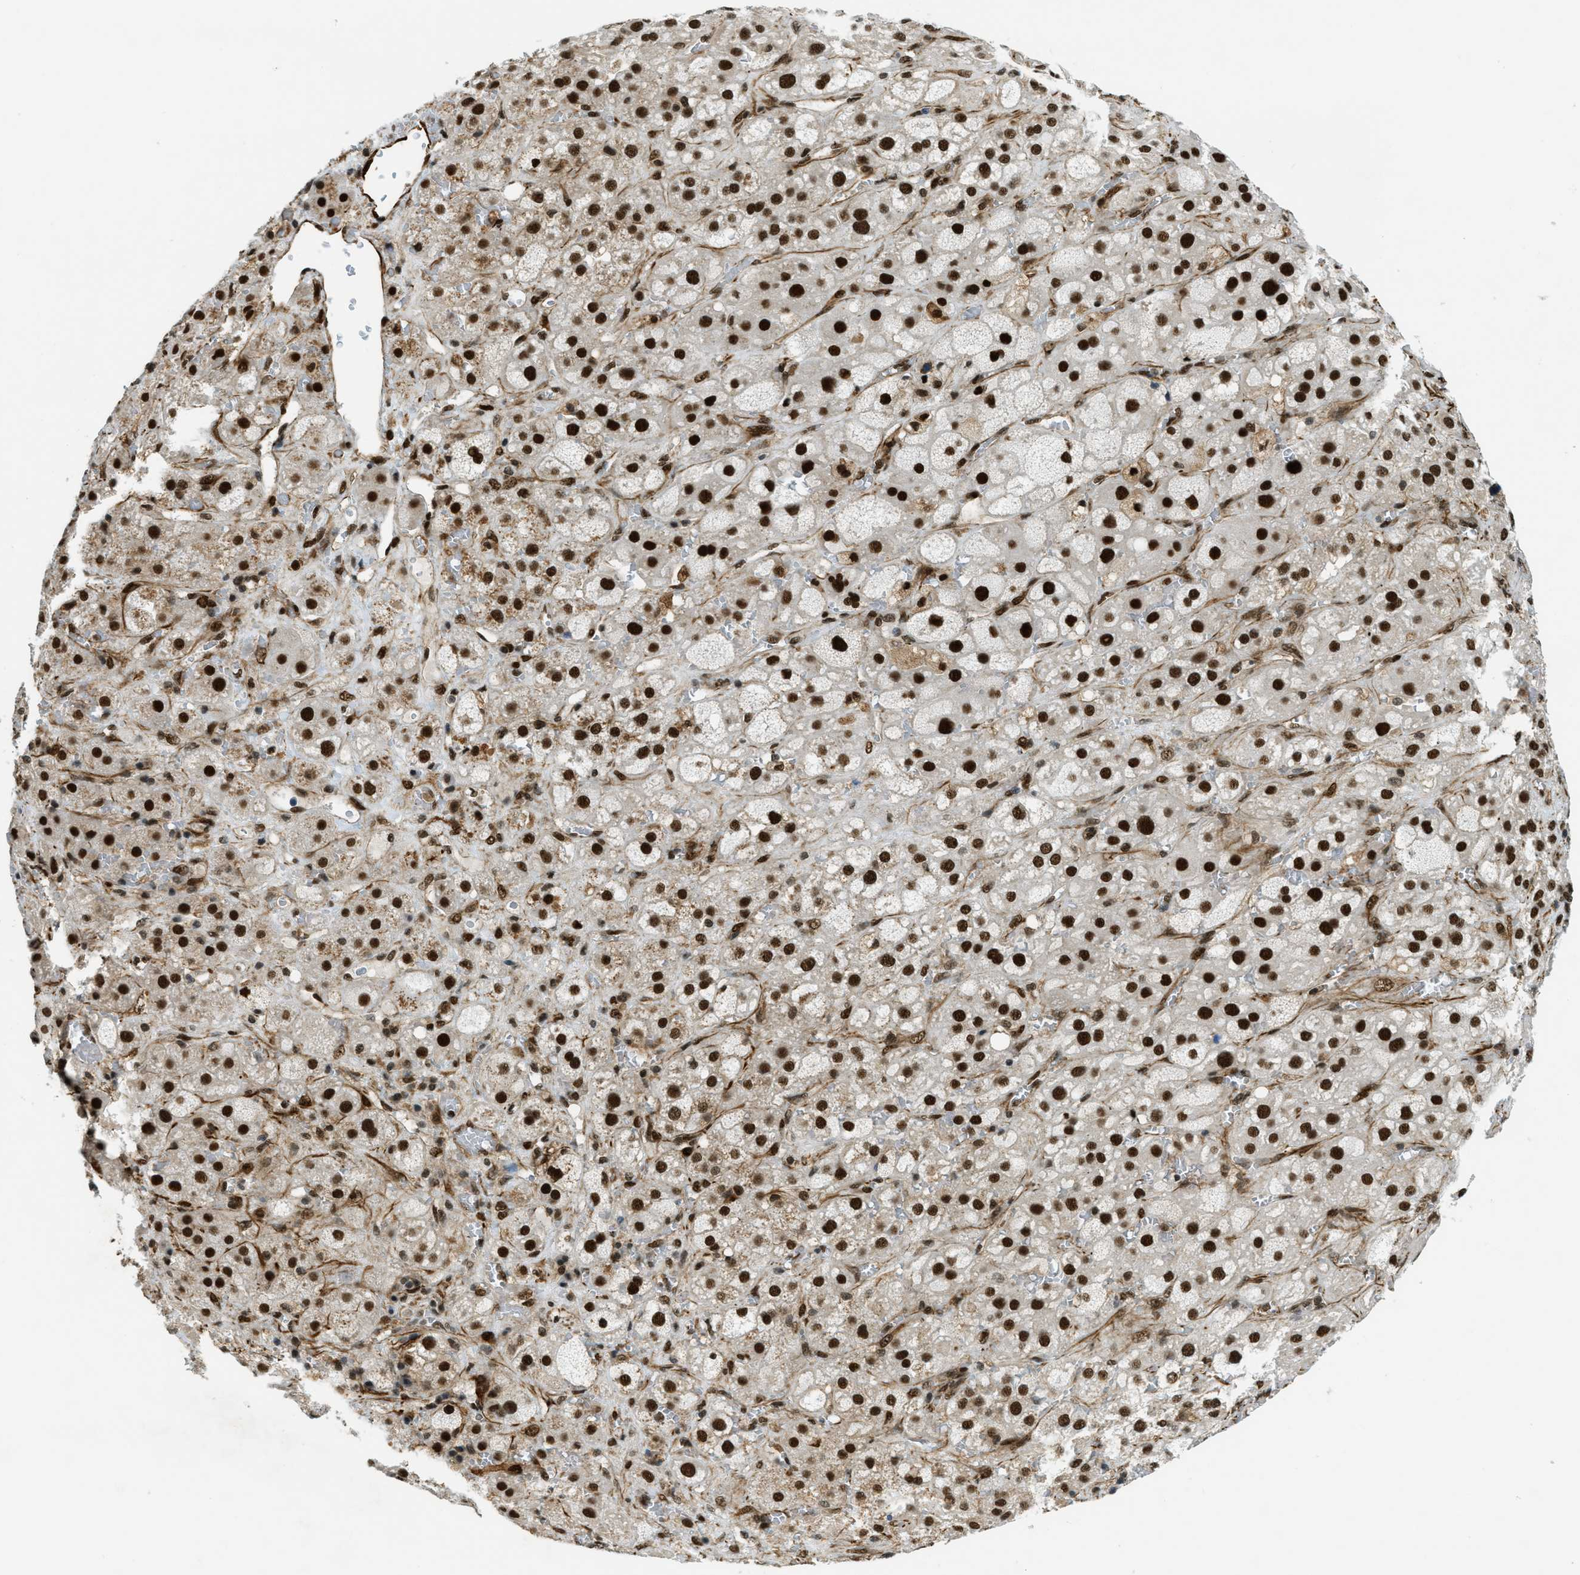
{"staining": {"intensity": "strong", "quantity": ">75%", "location": "nuclear"}, "tissue": "adrenal gland", "cell_type": "Glandular cells", "image_type": "normal", "snomed": [{"axis": "morphology", "description": "Normal tissue, NOS"}, {"axis": "topography", "description": "Adrenal gland"}], "caption": "A micrograph of human adrenal gland stained for a protein demonstrates strong nuclear brown staining in glandular cells.", "gene": "ZFR", "patient": {"sex": "female", "age": 47}}